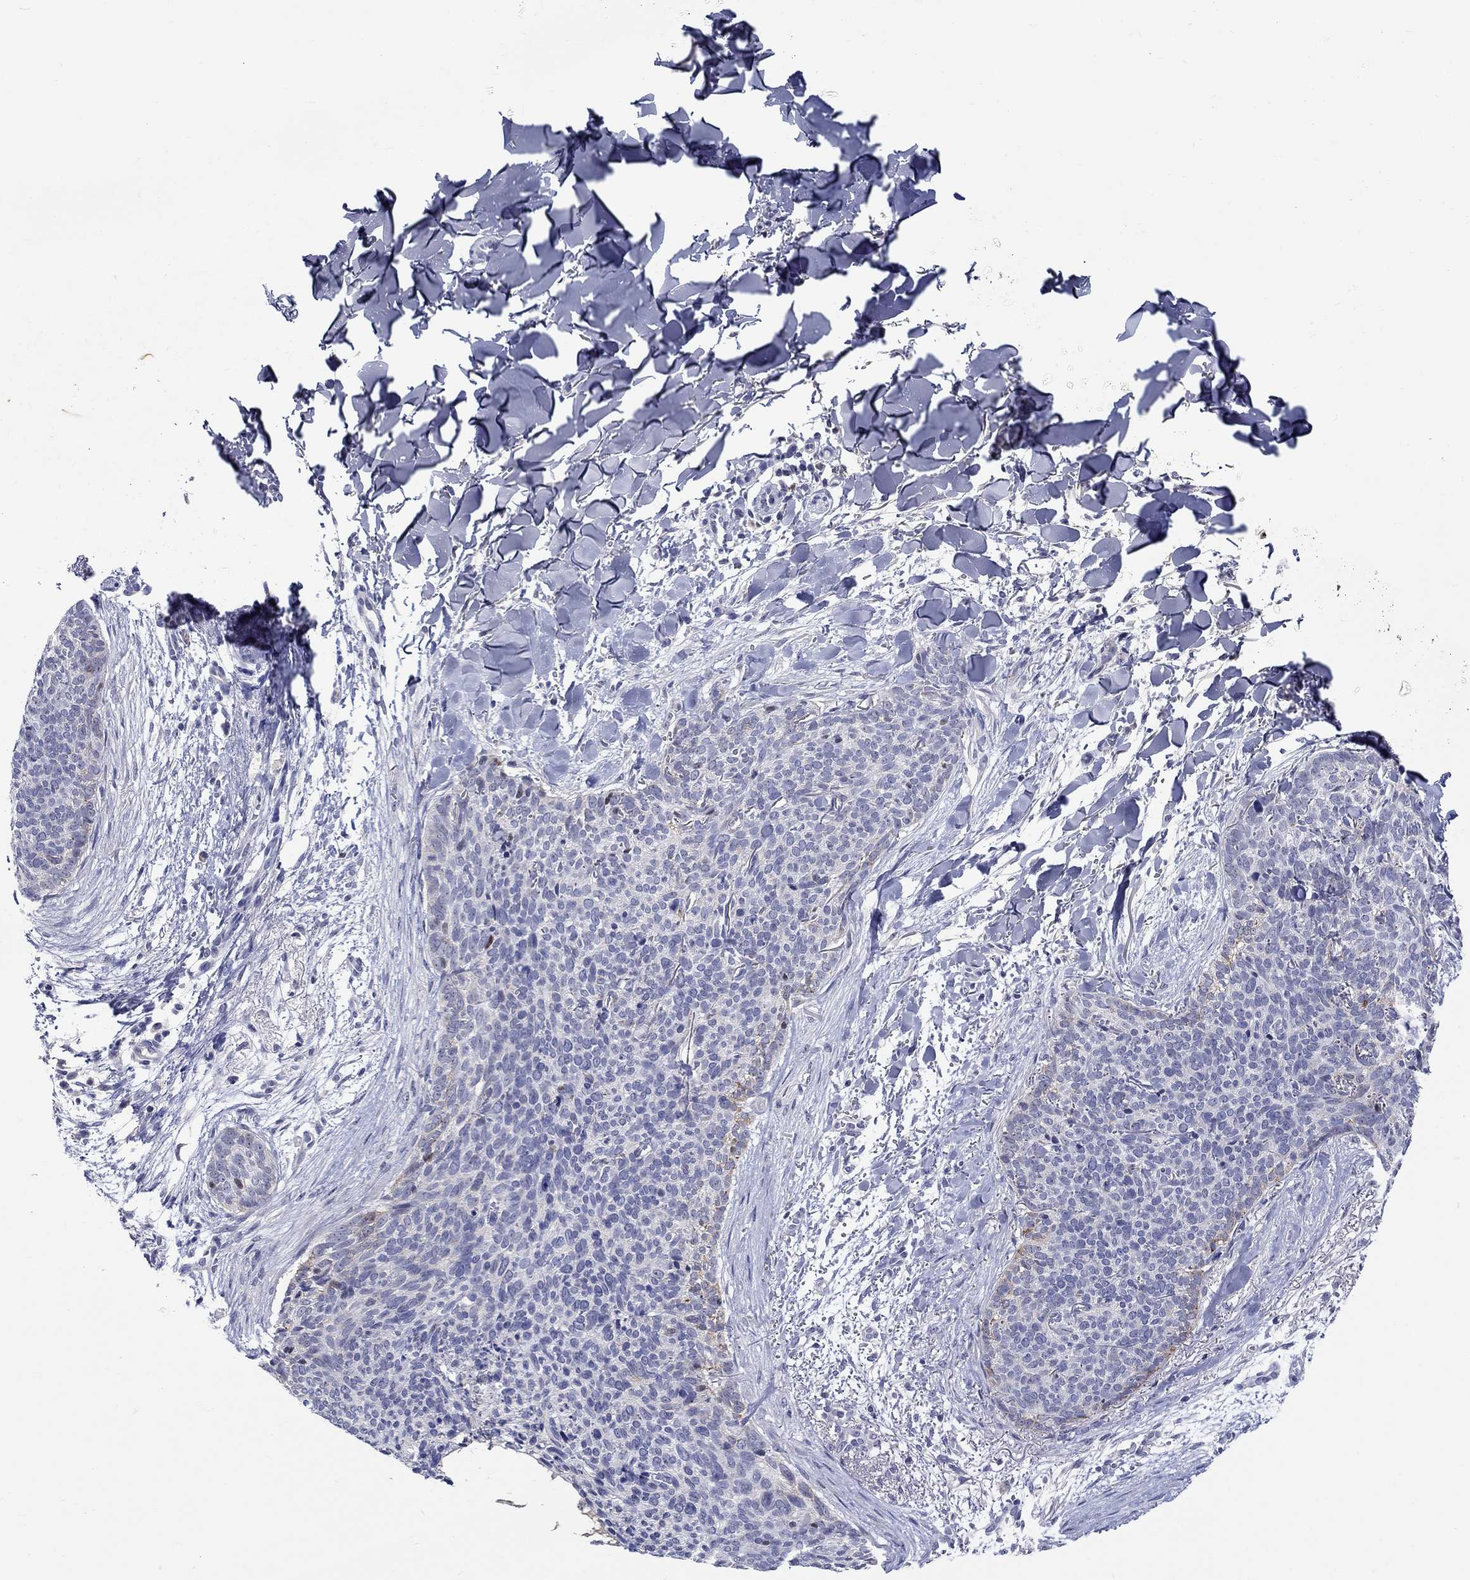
{"staining": {"intensity": "weak", "quantity": "<25%", "location": "cytoplasmic/membranous"}, "tissue": "skin cancer", "cell_type": "Tumor cells", "image_type": "cancer", "snomed": [{"axis": "morphology", "description": "Basal cell carcinoma"}, {"axis": "topography", "description": "Skin"}], "caption": "This is an IHC image of basal cell carcinoma (skin). There is no staining in tumor cells.", "gene": "SLC30A3", "patient": {"sex": "male", "age": 64}}